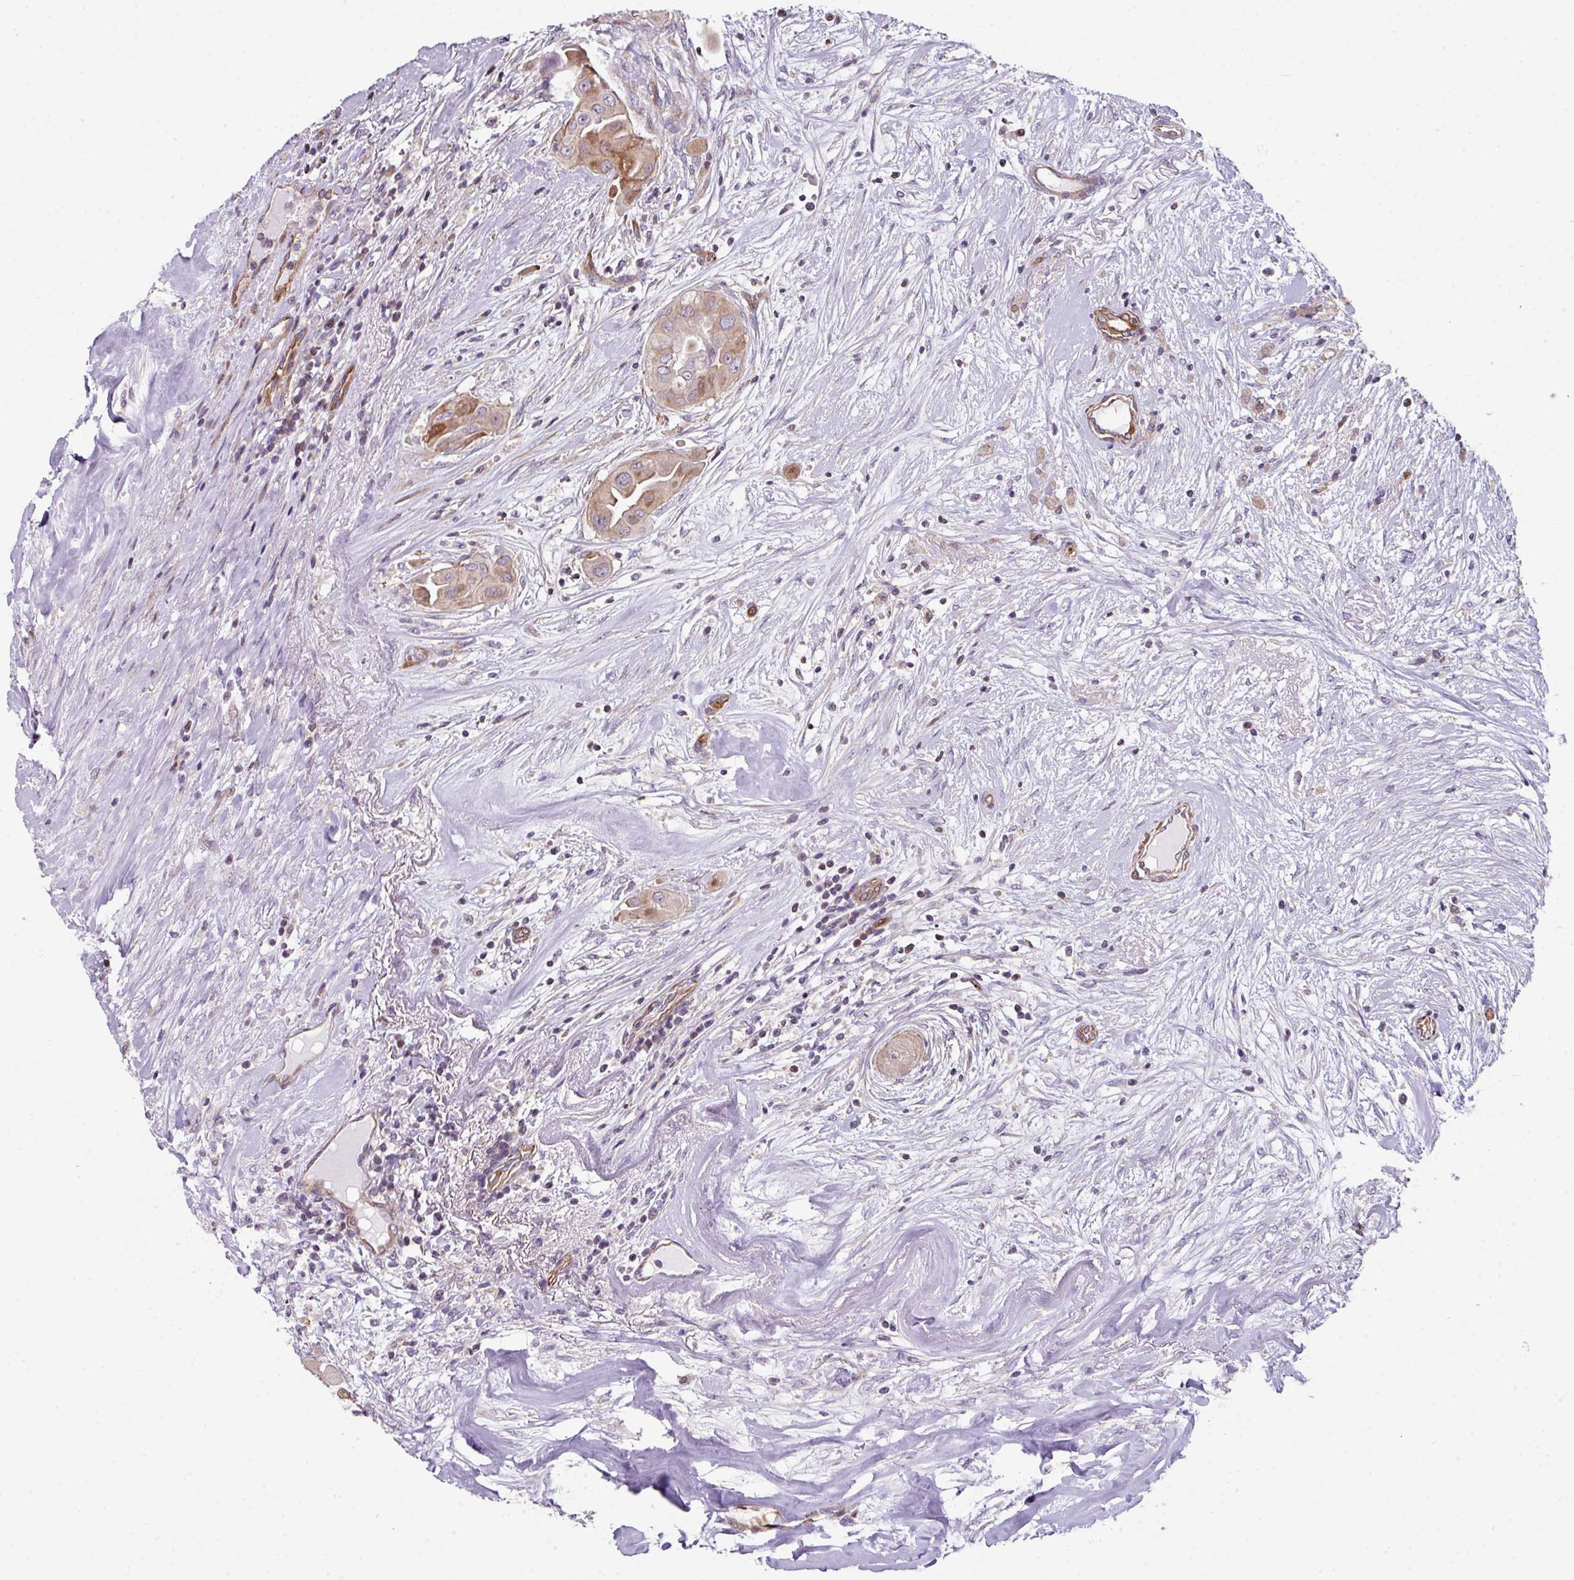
{"staining": {"intensity": "weak", "quantity": "25%-75%", "location": "cytoplasmic/membranous"}, "tissue": "thyroid cancer", "cell_type": "Tumor cells", "image_type": "cancer", "snomed": [{"axis": "morphology", "description": "Papillary adenocarcinoma, NOS"}, {"axis": "topography", "description": "Thyroid gland"}], "caption": "Immunohistochemical staining of papillary adenocarcinoma (thyroid) reveals weak cytoplasmic/membranous protein expression in about 25%-75% of tumor cells. (Stains: DAB (3,3'-diaminobenzidine) in brown, nuclei in blue, Microscopy: brightfield microscopy at high magnification).", "gene": "ANO9", "patient": {"sex": "female", "age": 59}}